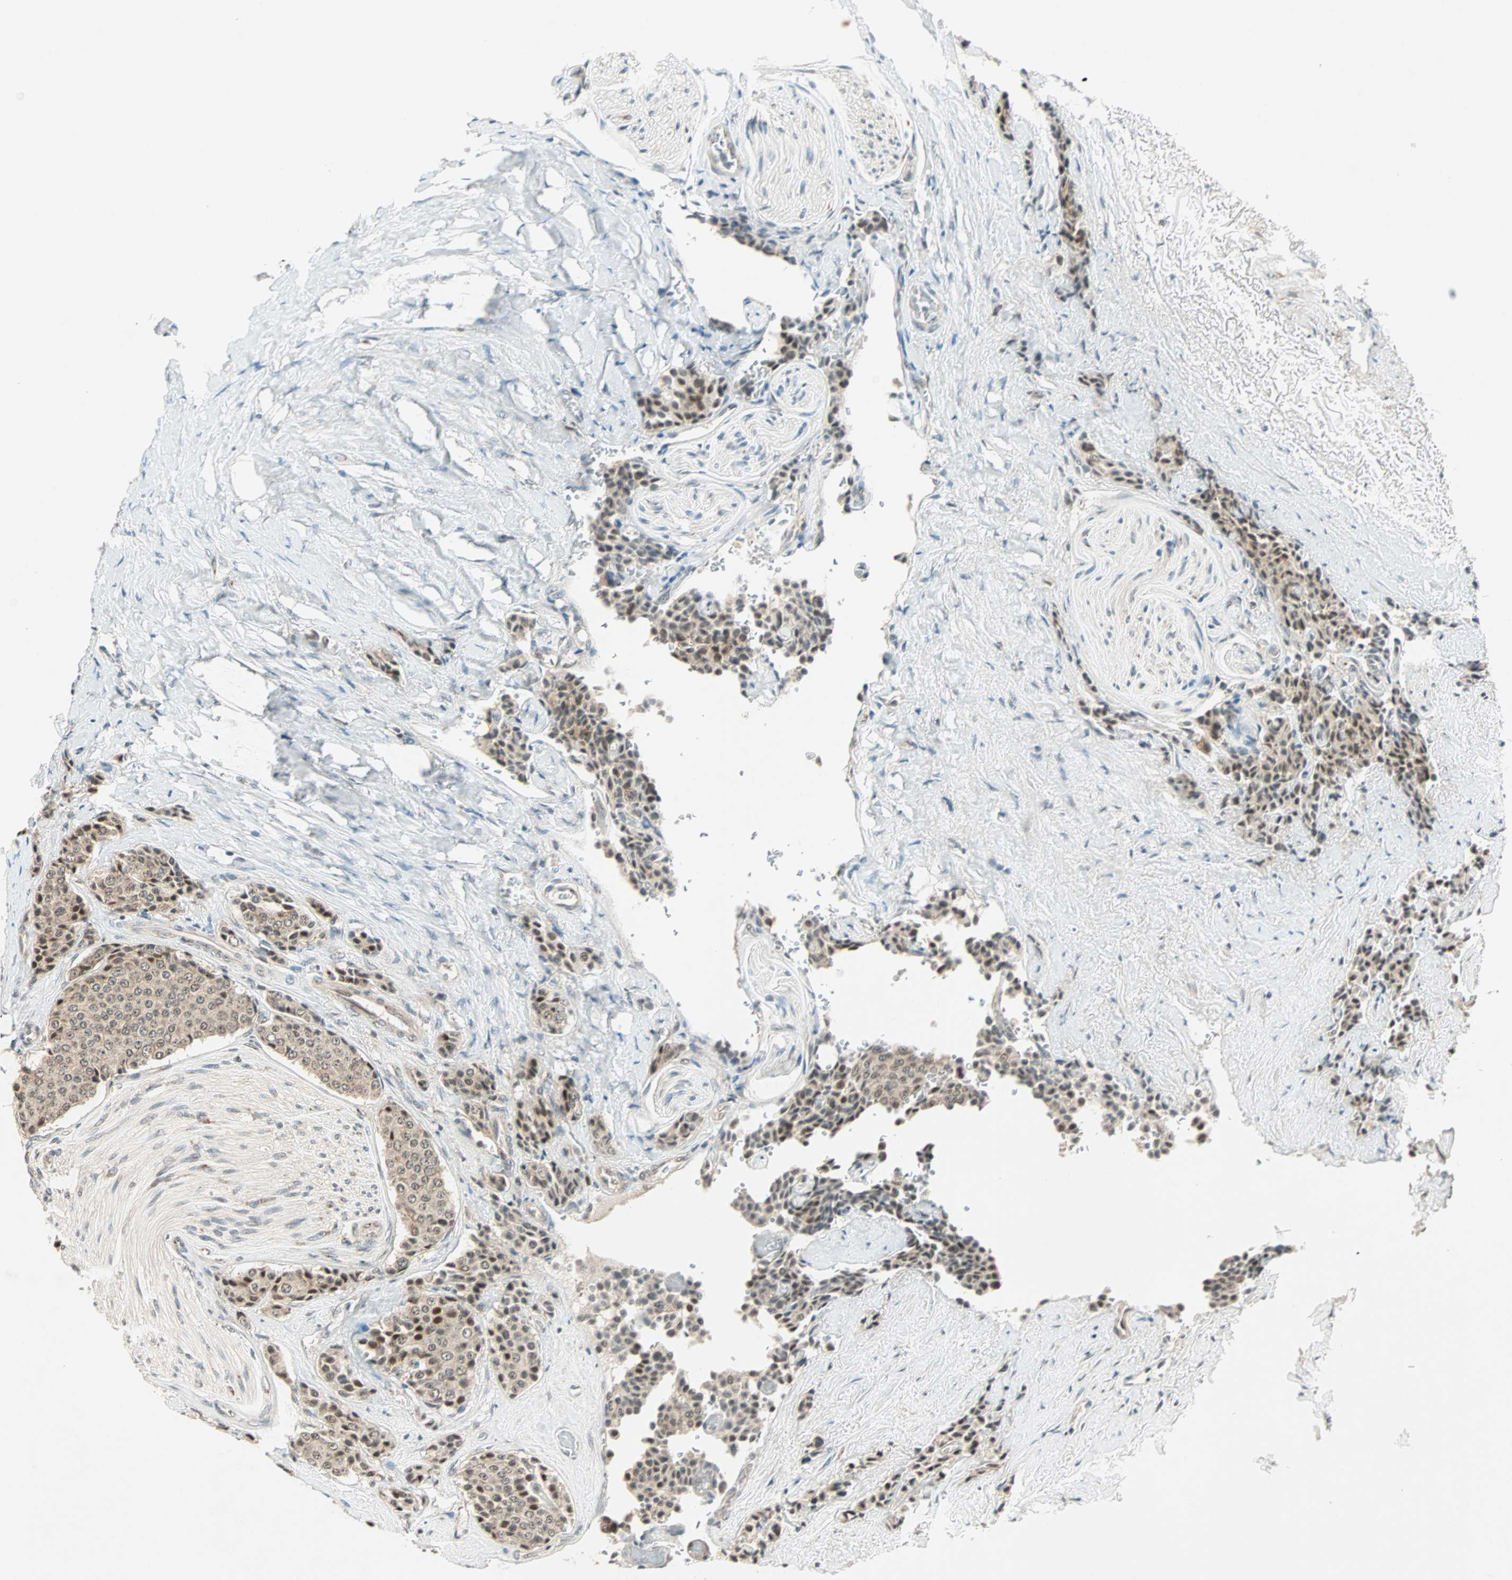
{"staining": {"intensity": "weak", "quantity": "25%-75%", "location": "nuclear"}, "tissue": "carcinoid", "cell_type": "Tumor cells", "image_type": "cancer", "snomed": [{"axis": "morphology", "description": "Carcinoid, malignant, NOS"}, {"axis": "topography", "description": "Colon"}], "caption": "Tumor cells demonstrate low levels of weak nuclear staining in about 25%-75% of cells in malignant carcinoid.", "gene": "PRDM2", "patient": {"sex": "female", "age": 61}}